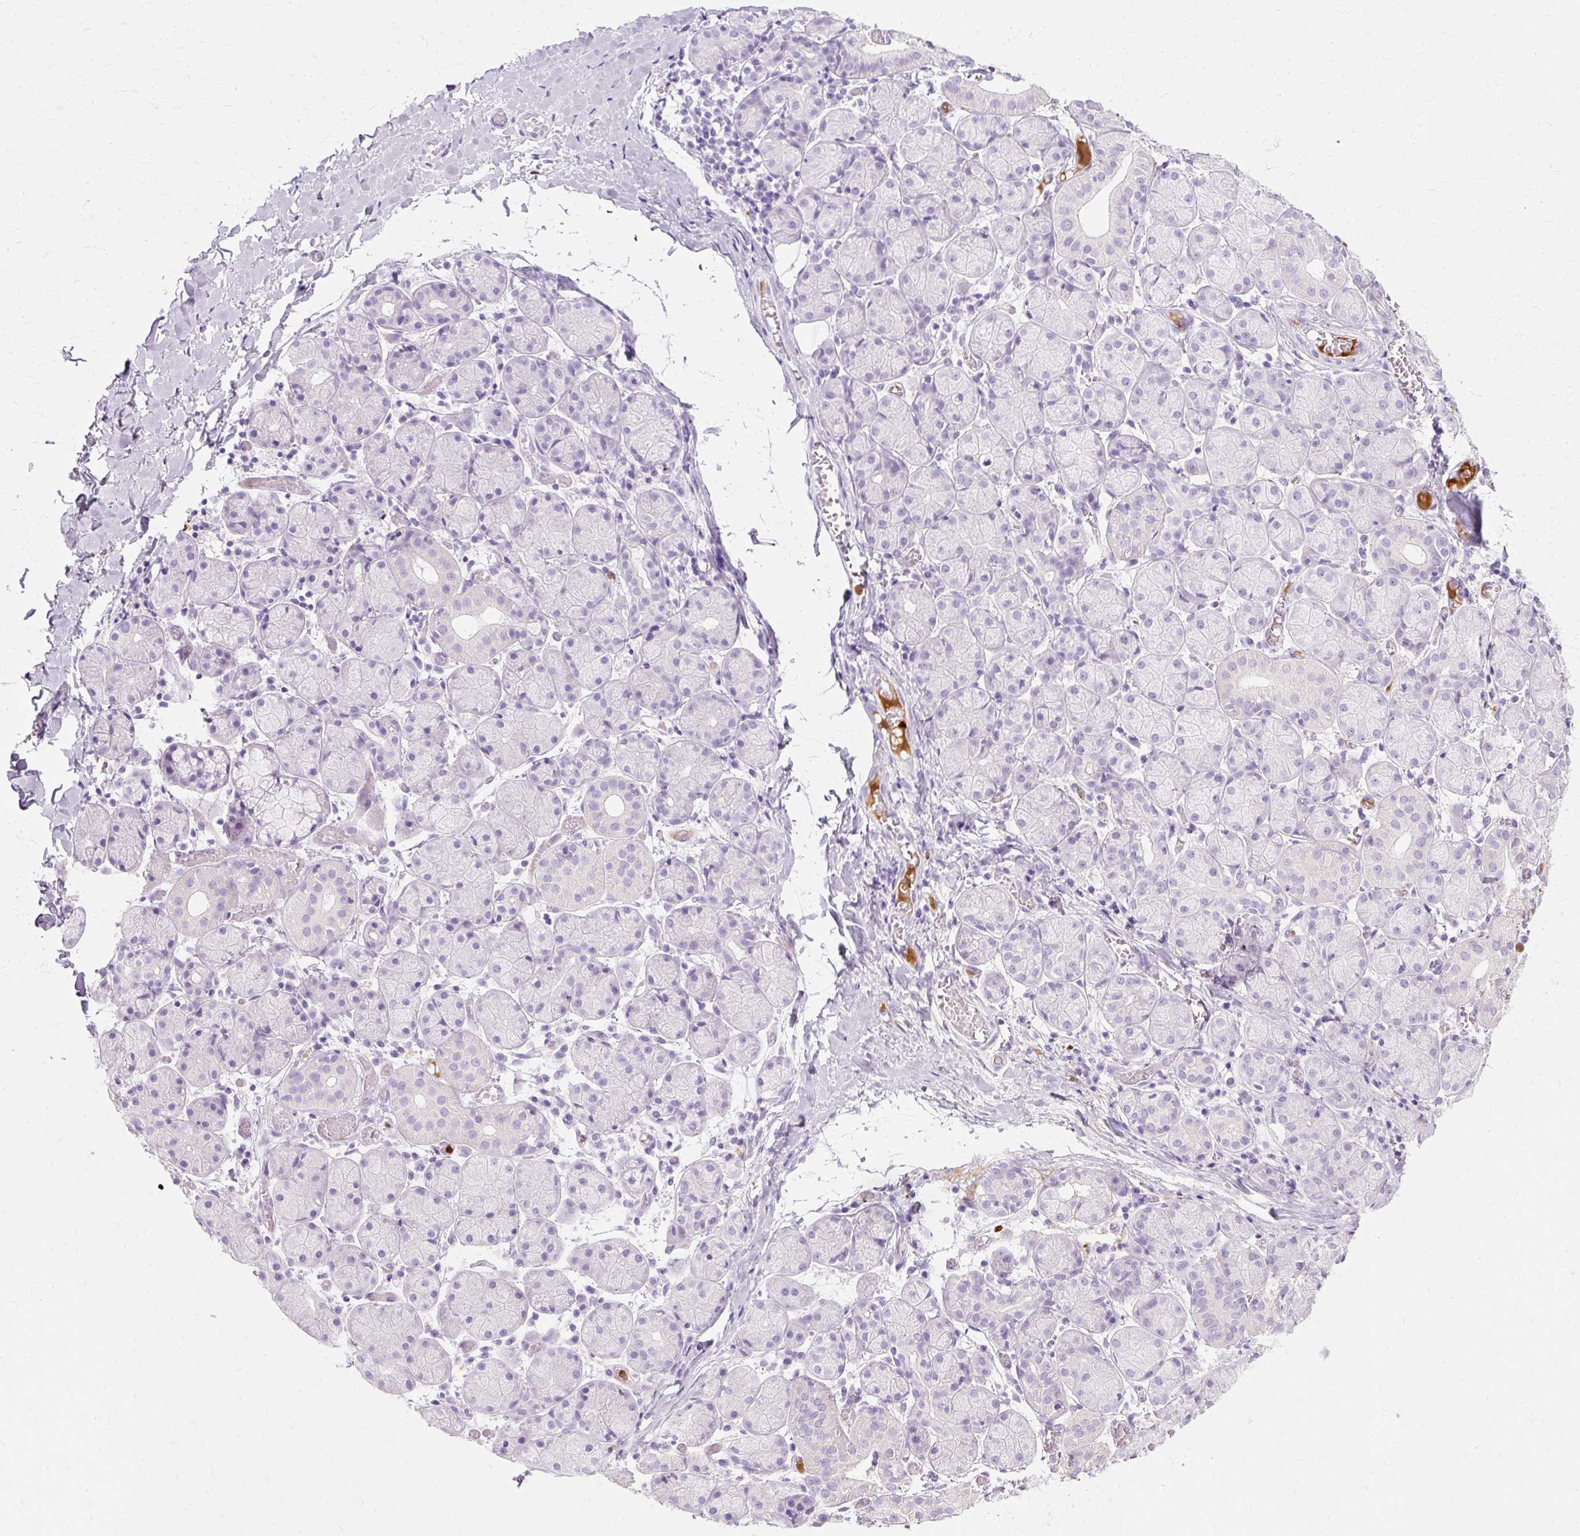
{"staining": {"intensity": "negative", "quantity": "none", "location": "none"}, "tissue": "salivary gland", "cell_type": "Glandular cells", "image_type": "normal", "snomed": [{"axis": "morphology", "description": "Normal tissue, NOS"}, {"axis": "topography", "description": "Salivary gland"}], "caption": "The micrograph demonstrates no significant positivity in glandular cells of salivary gland.", "gene": "DEFA1B", "patient": {"sex": "female", "age": 24}}